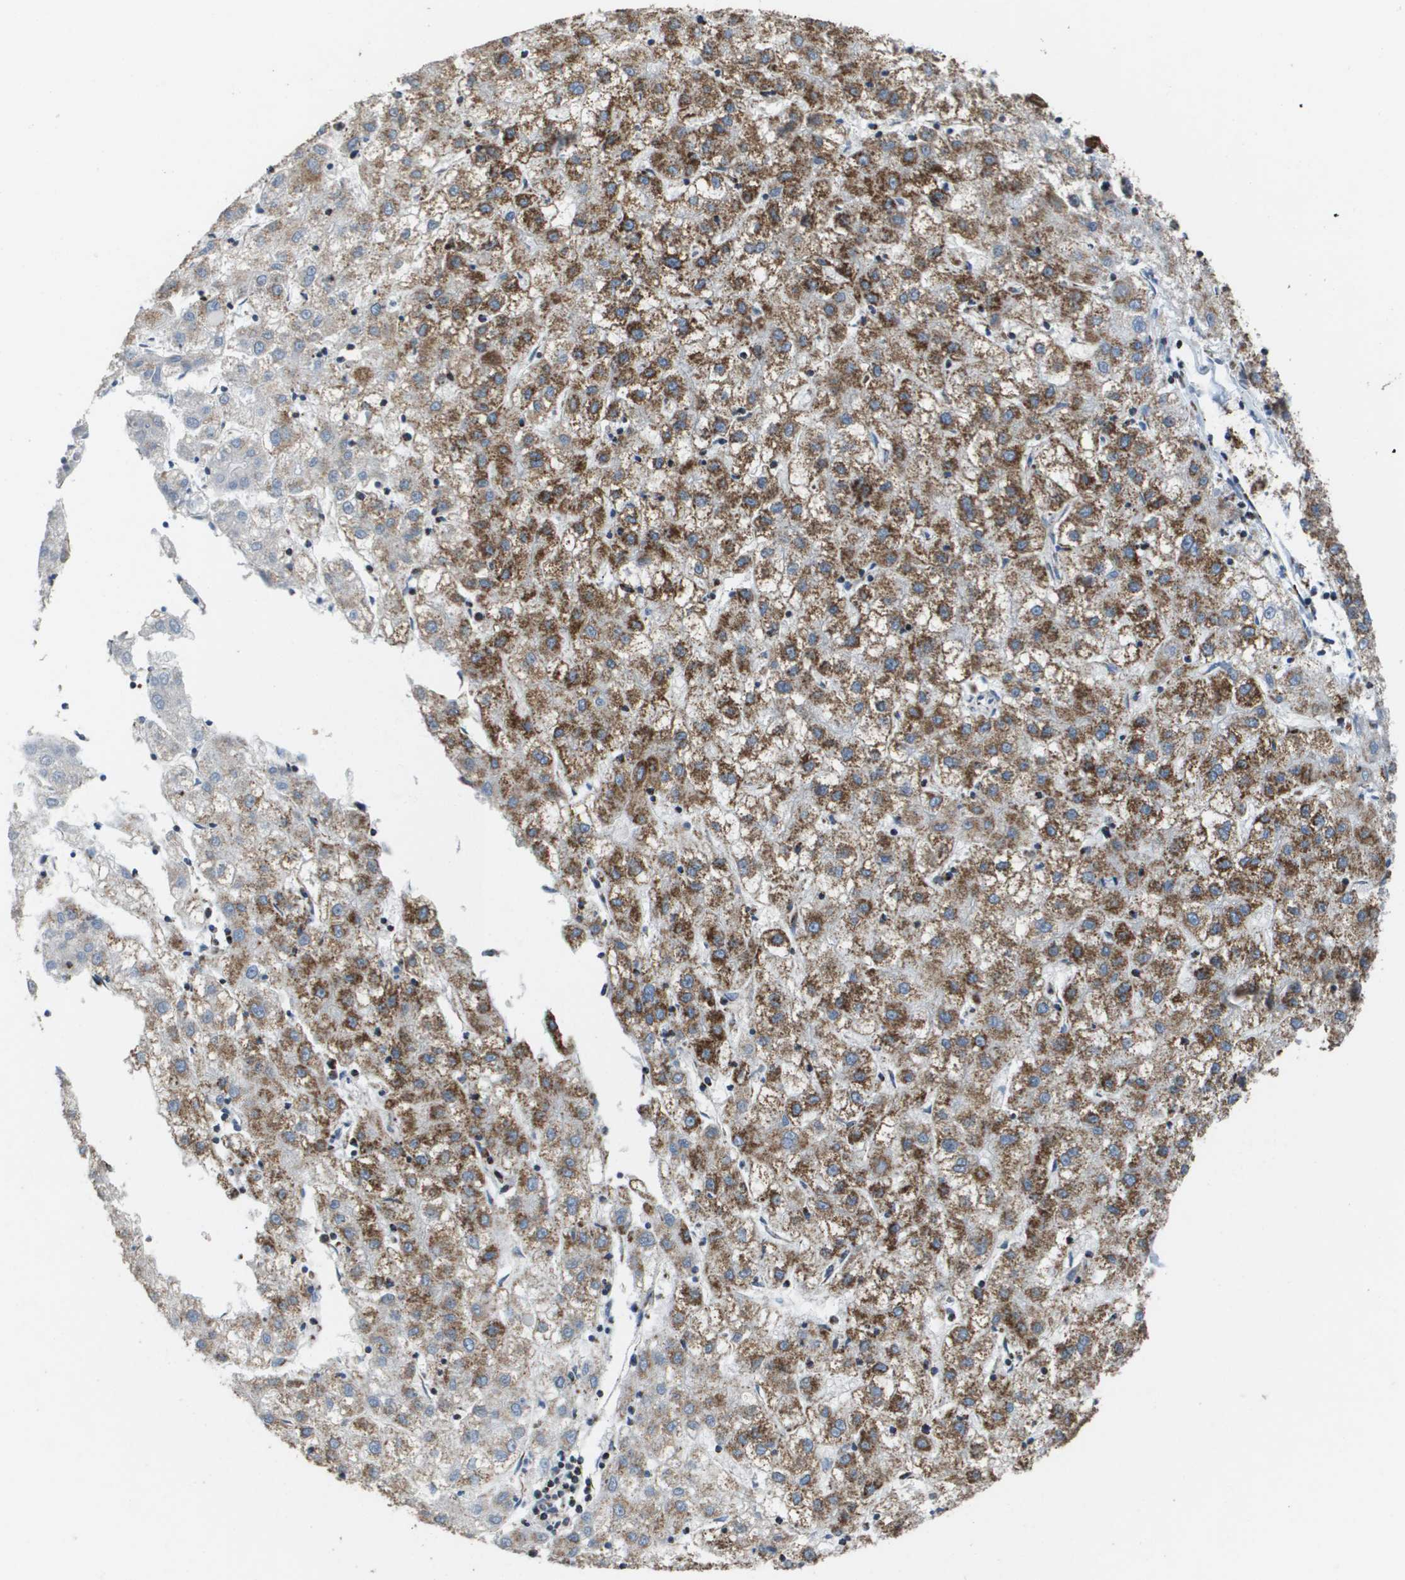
{"staining": {"intensity": "strong", "quantity": ">75%", "location": "cytoplasmic/membranous"}, "tissue": "liver cancer", "cell_type": "Tumor cells", "image_type": "cancer", "snomed": [{"axis": "morphology", "description": "Carcinoma, Hepatocellular, NOS"}, {"axis": "topography", "description": "Liver"}], "caption": "About >75% of tumor cells in human liver hepatocellular carcinoma show strong cytoplasmic/membranous protein staining as visualized by brown immunohistochemical staining.", "gene": "ATP5F1B", "patient": {"sex": "male", "age": 72}}